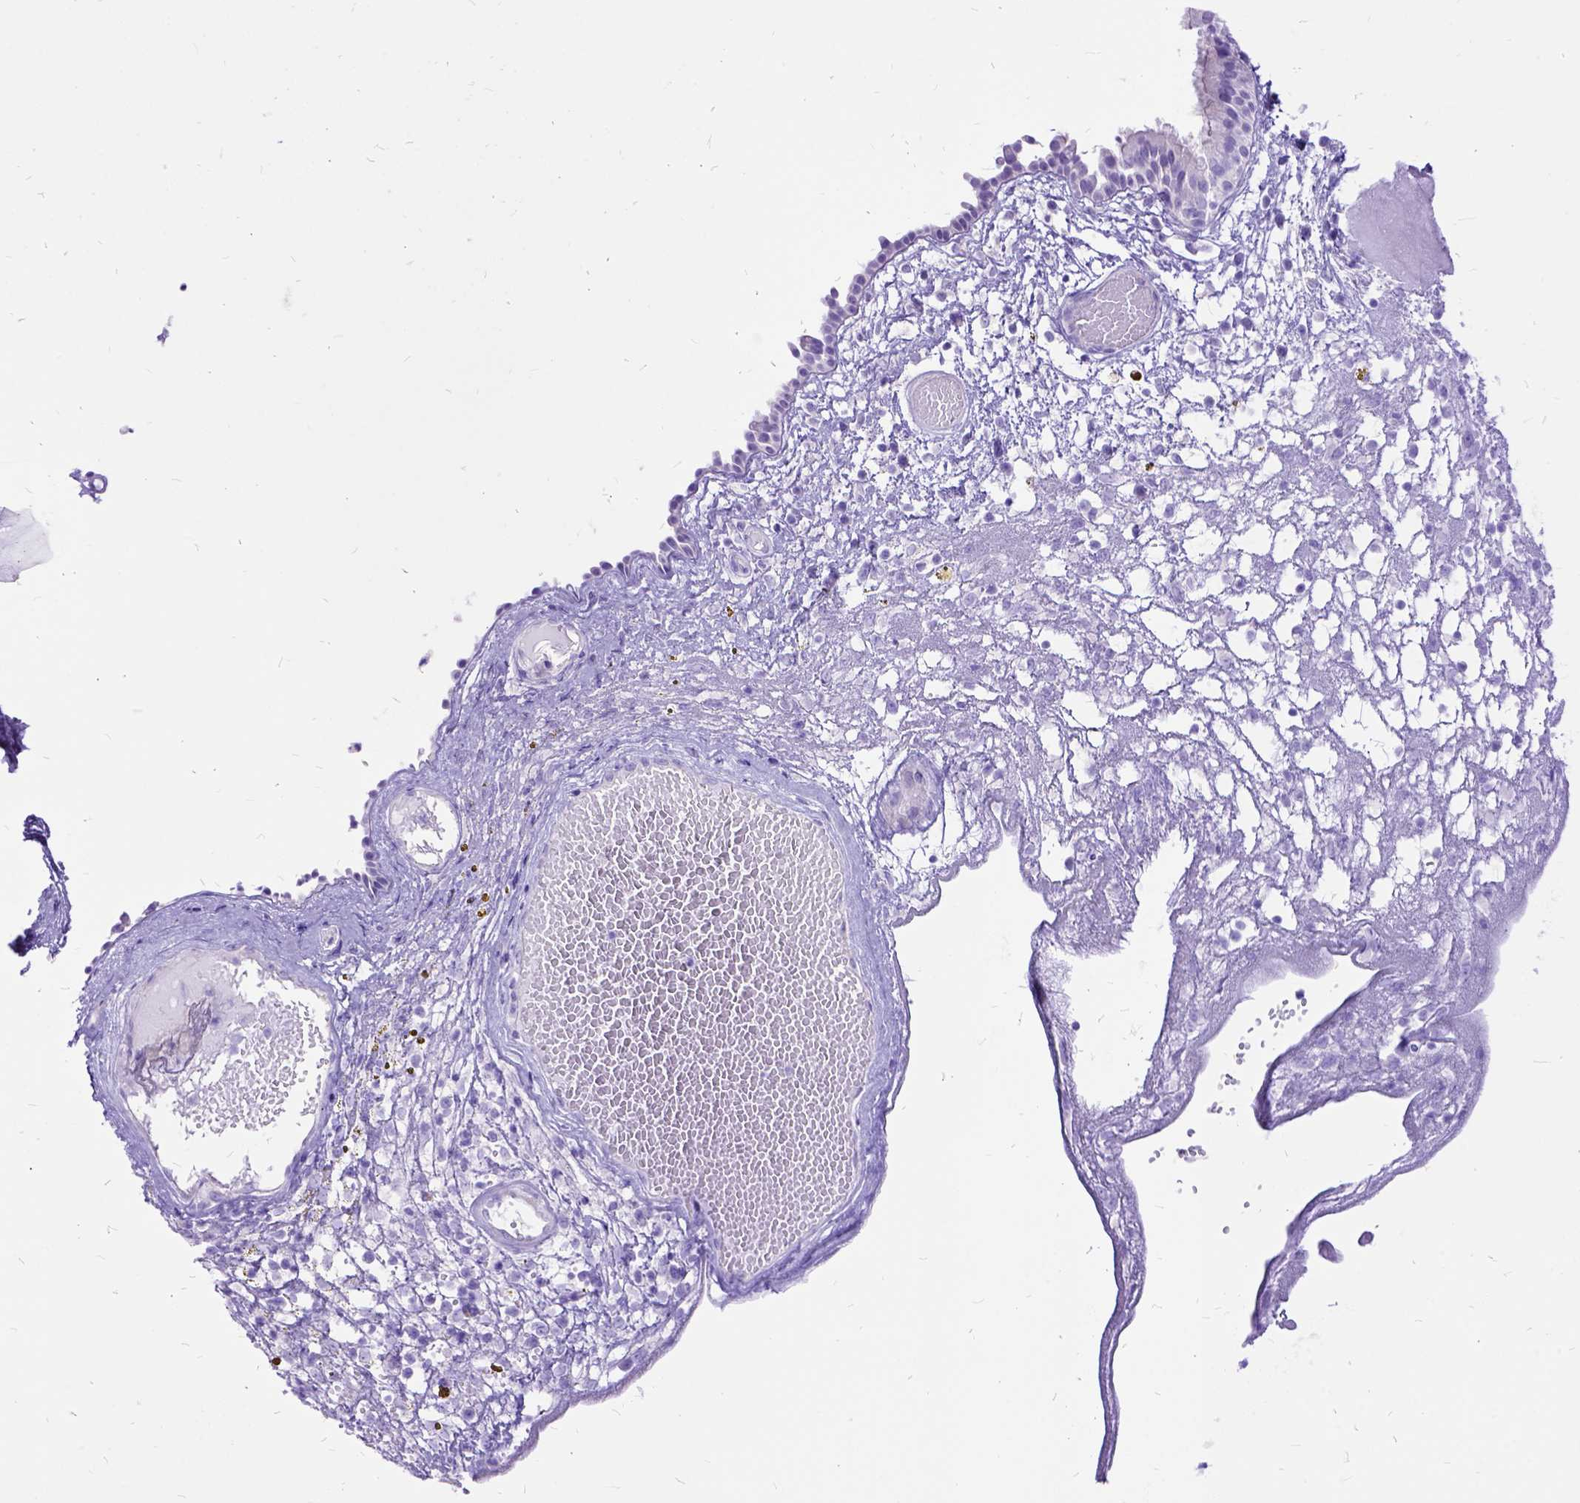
{"staining": {"intensity": "negative", "quantity": "none", "location": "none"}, "tissue": "nasopharynx", "cell_type": "Respiratory epithelial cells", "image_type": "normal", "snomed": [{"axis": "morphology", "description": "Normal tissue, NOS"}, {"axis": "topography", "description": "Nasopharynx"}], "caption": "Protein analysis of benign nasopharynx displays no significant expression in respiratory epithelial cells.", "gene": "ARL9", "patient": {"sex": "male", "age": 24}}